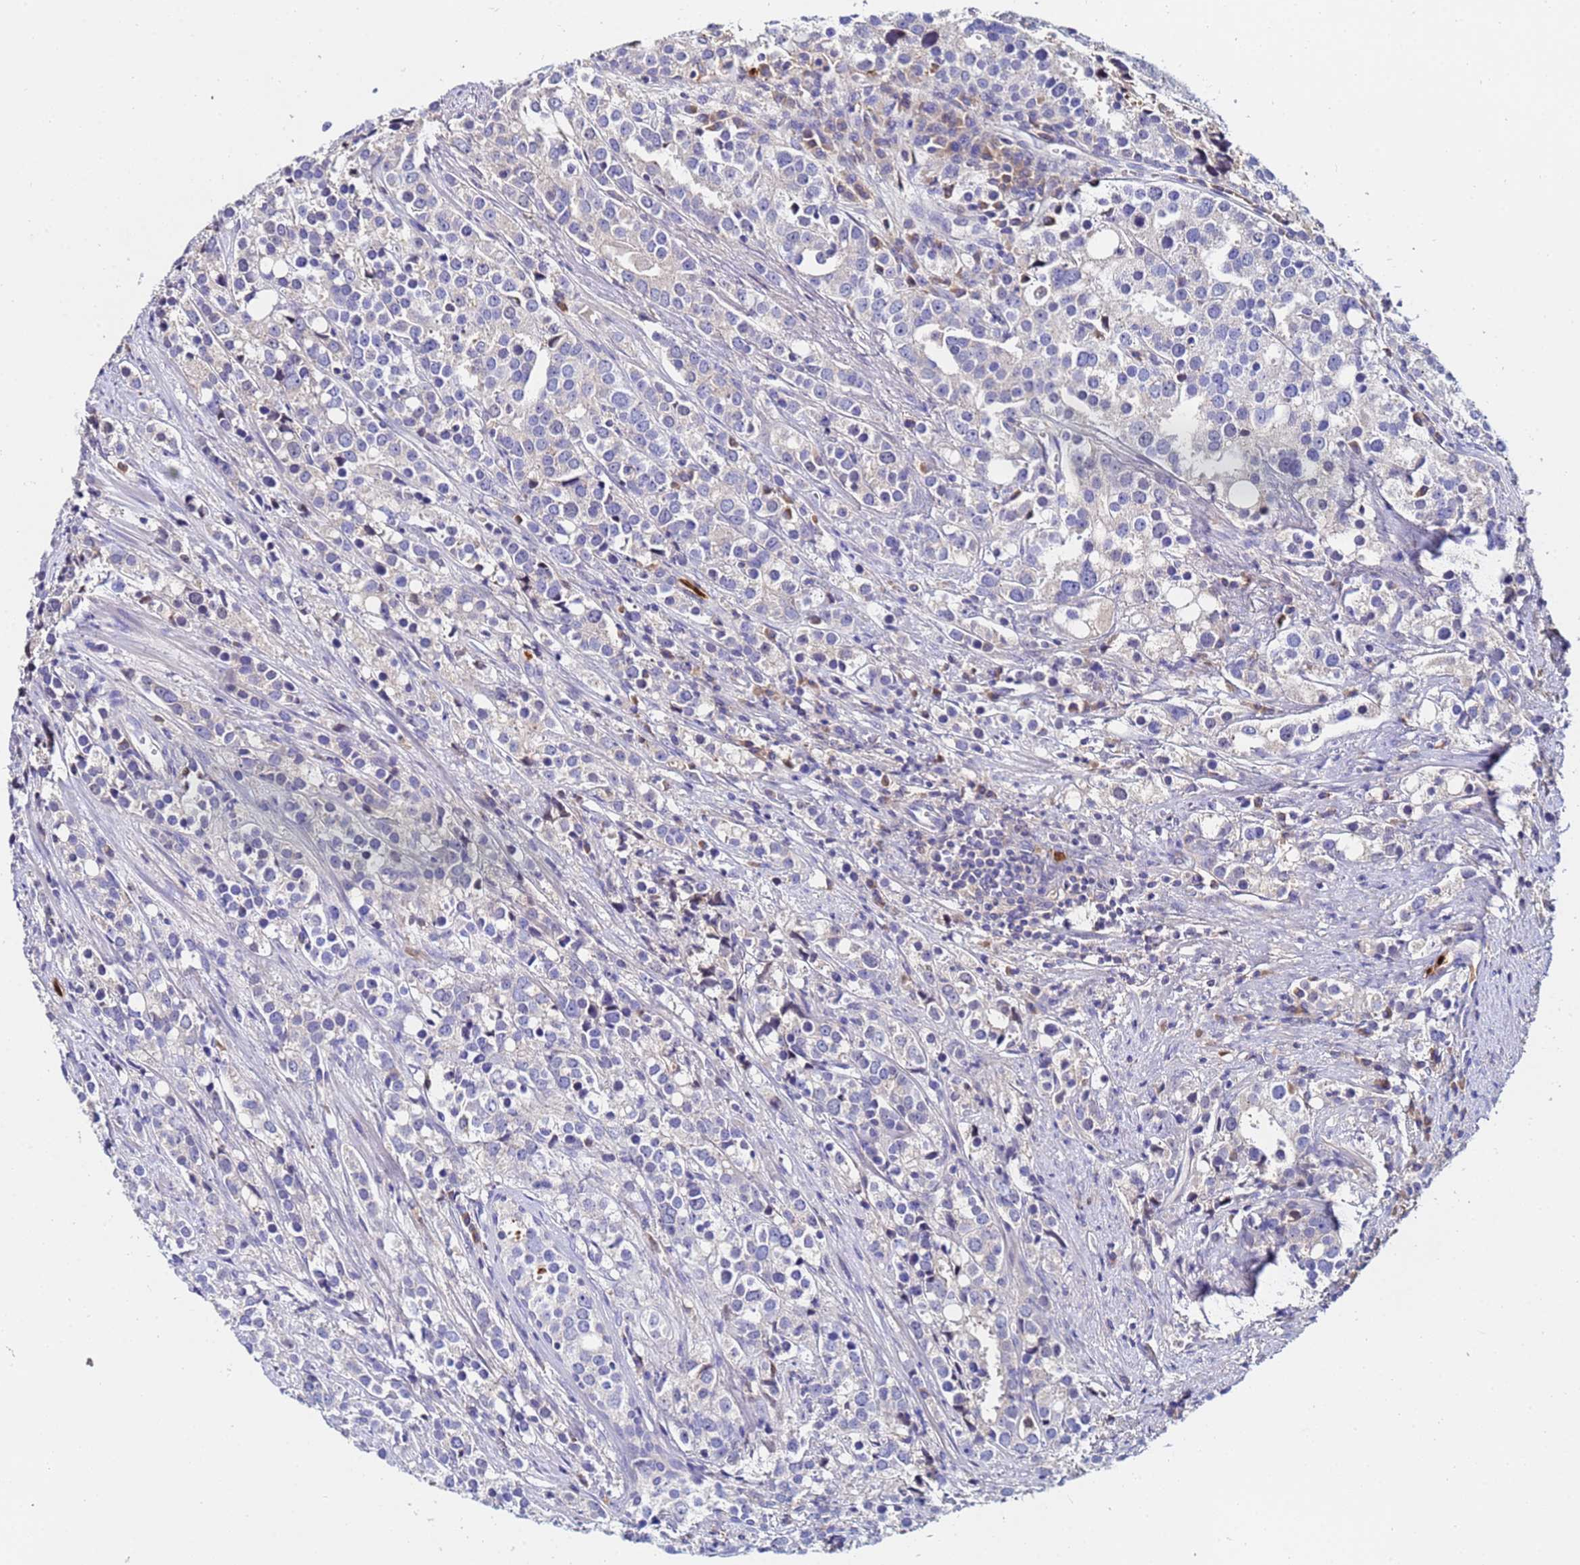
{"staining": {"intensity": "negative", "quantity": "none", "location": "none"}, "tissue": "prostate cancer", "cell_type": "Tumor cells", "image_type": "cancer", "snomed": [{"axis": "morphology", "description": "Adenocarcinoma, High grade"}, {"axis": "topography", "description": "Prostate"}], "caption": "IHC of human high-grade adenocarcinoma (prostate) shows no positivity in tumor cells.", "gene": "TUBAL3", "patient": {"sex": "male", "age": 71}}